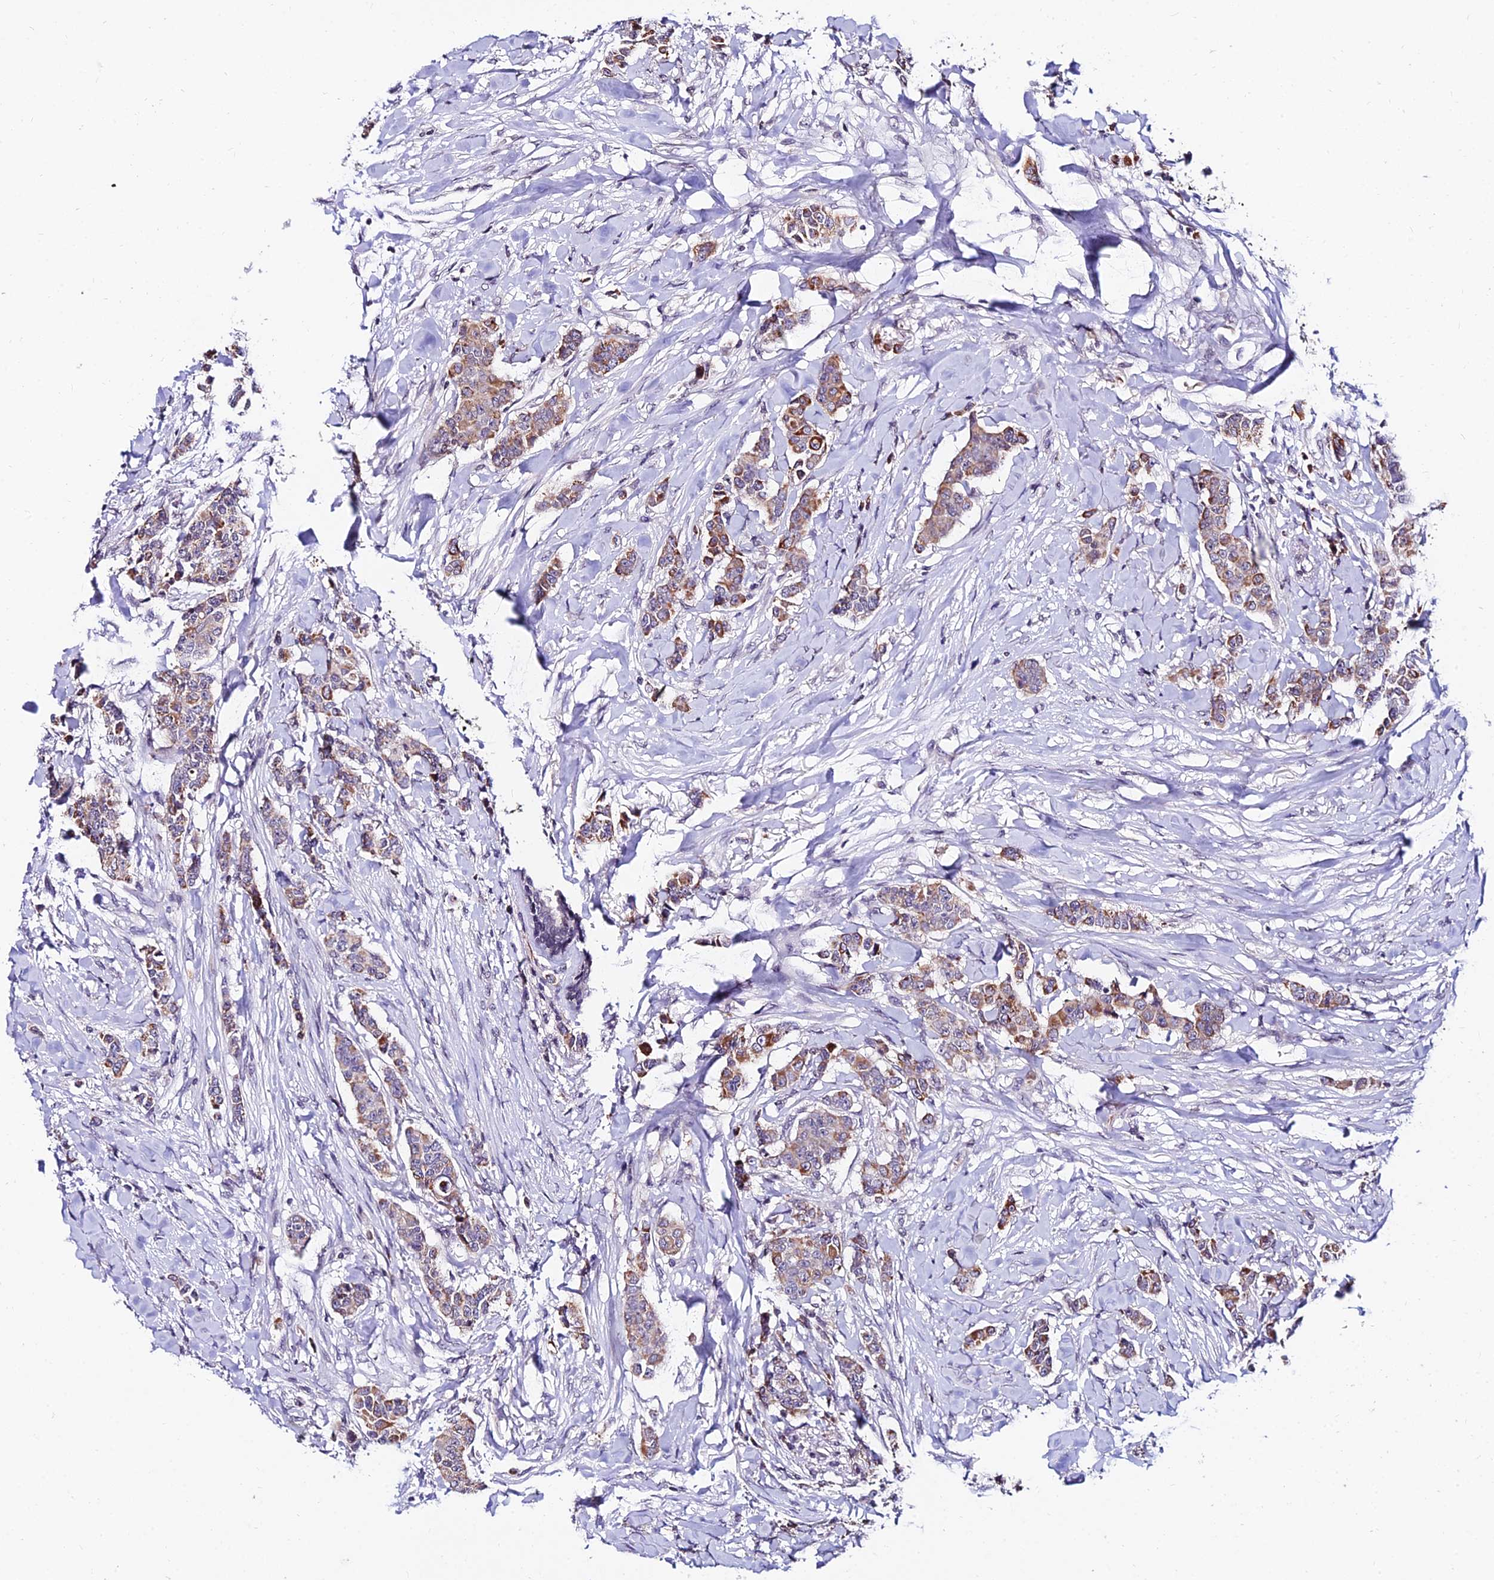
{"staining": {"intensity": "moderate", "quantity": ">75%", "location": "cytoplasmic/membranous"}, "tissue": "breast cancer", "cell_type": "Tumor cells", "image_type": "cancer", "snomed": [{"axis": "morphology", "description": "Duct carcinoma"}, {"axis": "topography", "description": "Breast"}], "caption": "Protein staining of breast cancer tissue reveals moderate cytoplasmic/membranous expression in approximately >75% of tumor cells.", "gene": "CDNF", "patient": {"sex": "female", "age": 40}}